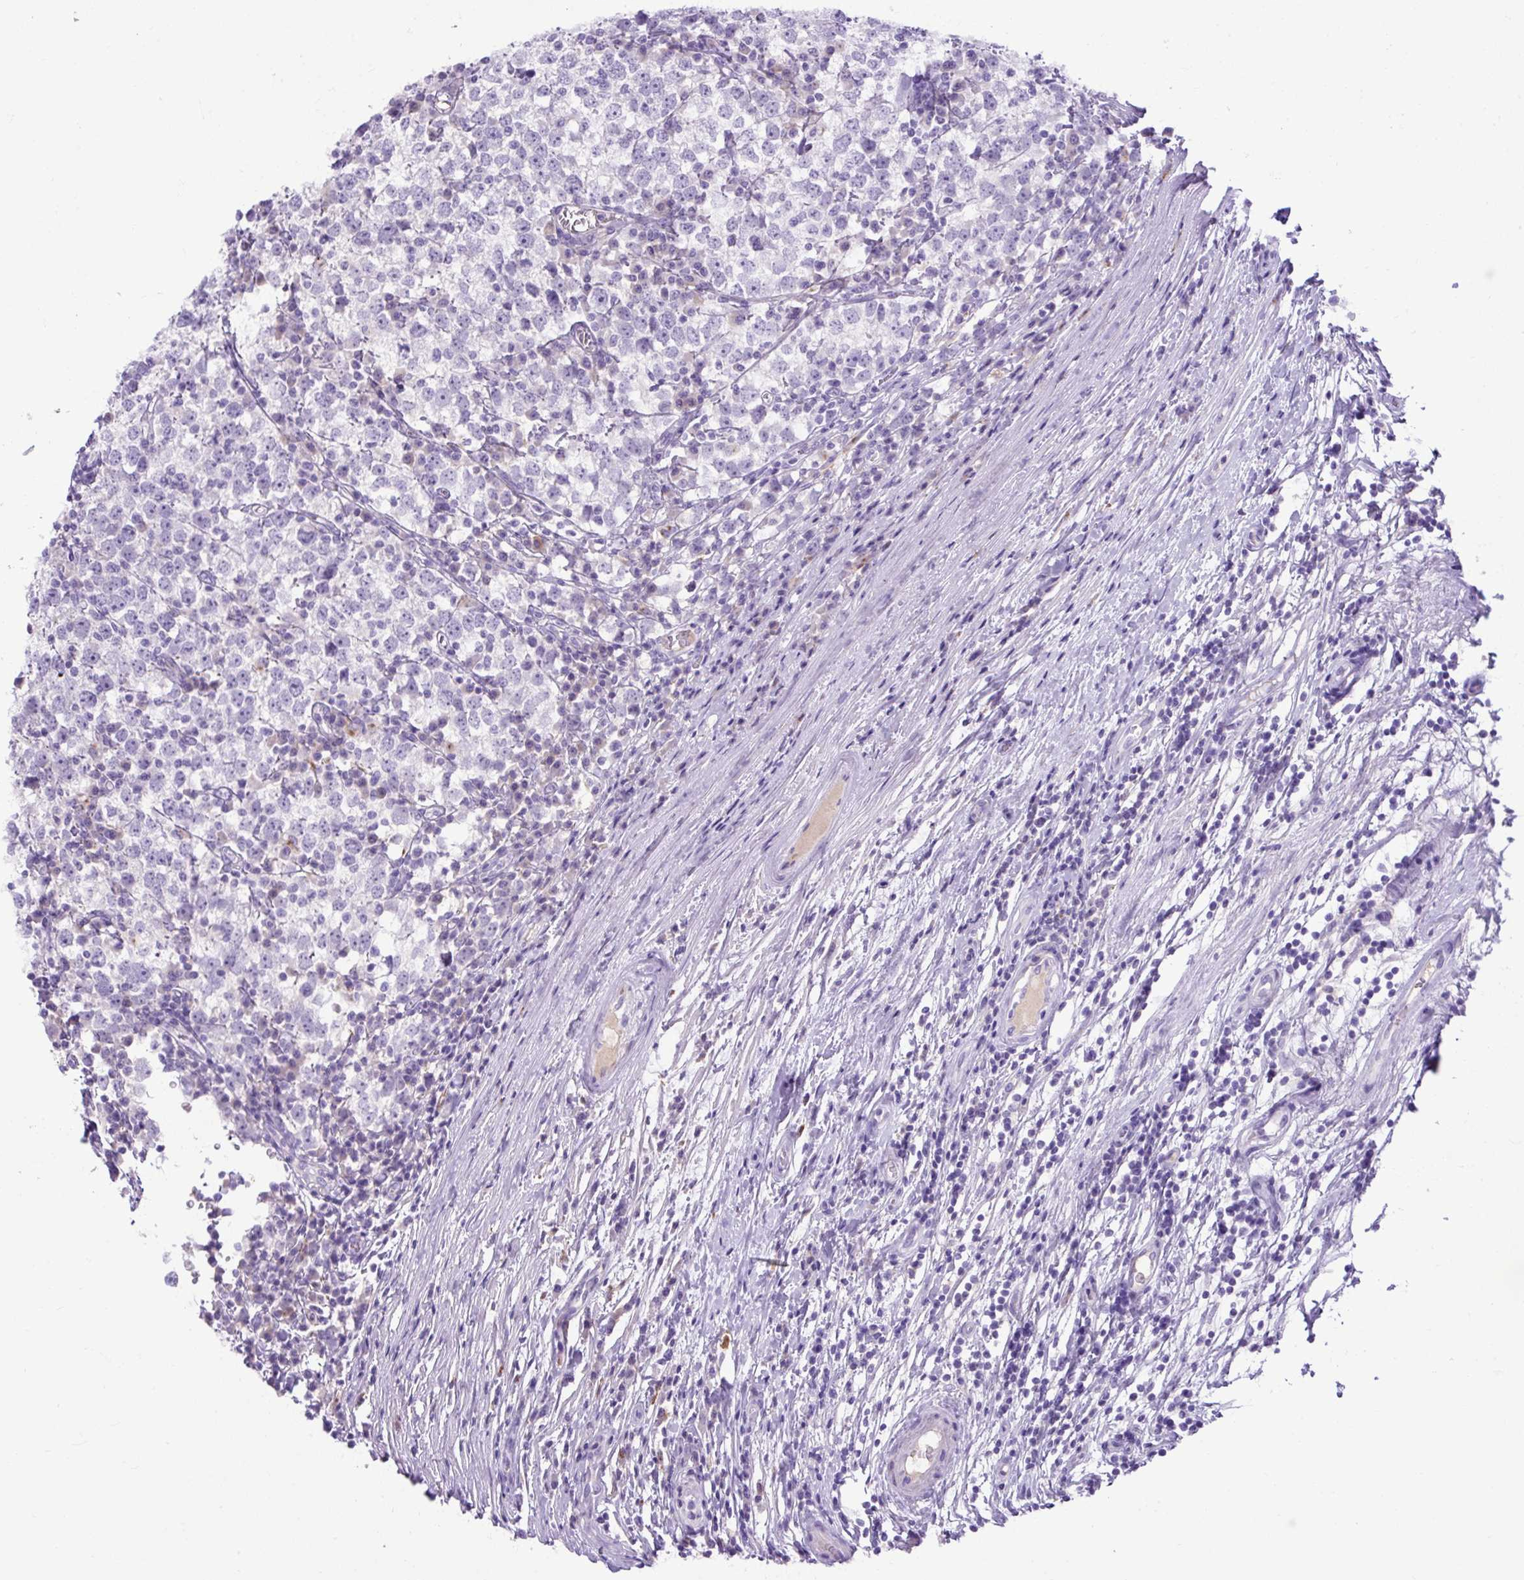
{"staining": {"intensity": "negative", "quantity": "none", "location": "none"}, "tissue": "testis cancer", "cell_type": "Tumor cells", "image_type": "cancer", "snomed": [{"axis": "morphology", "description": "Seminoma, NOS"}, {"axis": "topography", "description": "Testis"}], "caption": "The IHC photomicrograph has no significant staining in tumor cells of testis seminoma tissue.", "gene": "SPTBN5", "patient": {"sex": "male", "age": 65}}